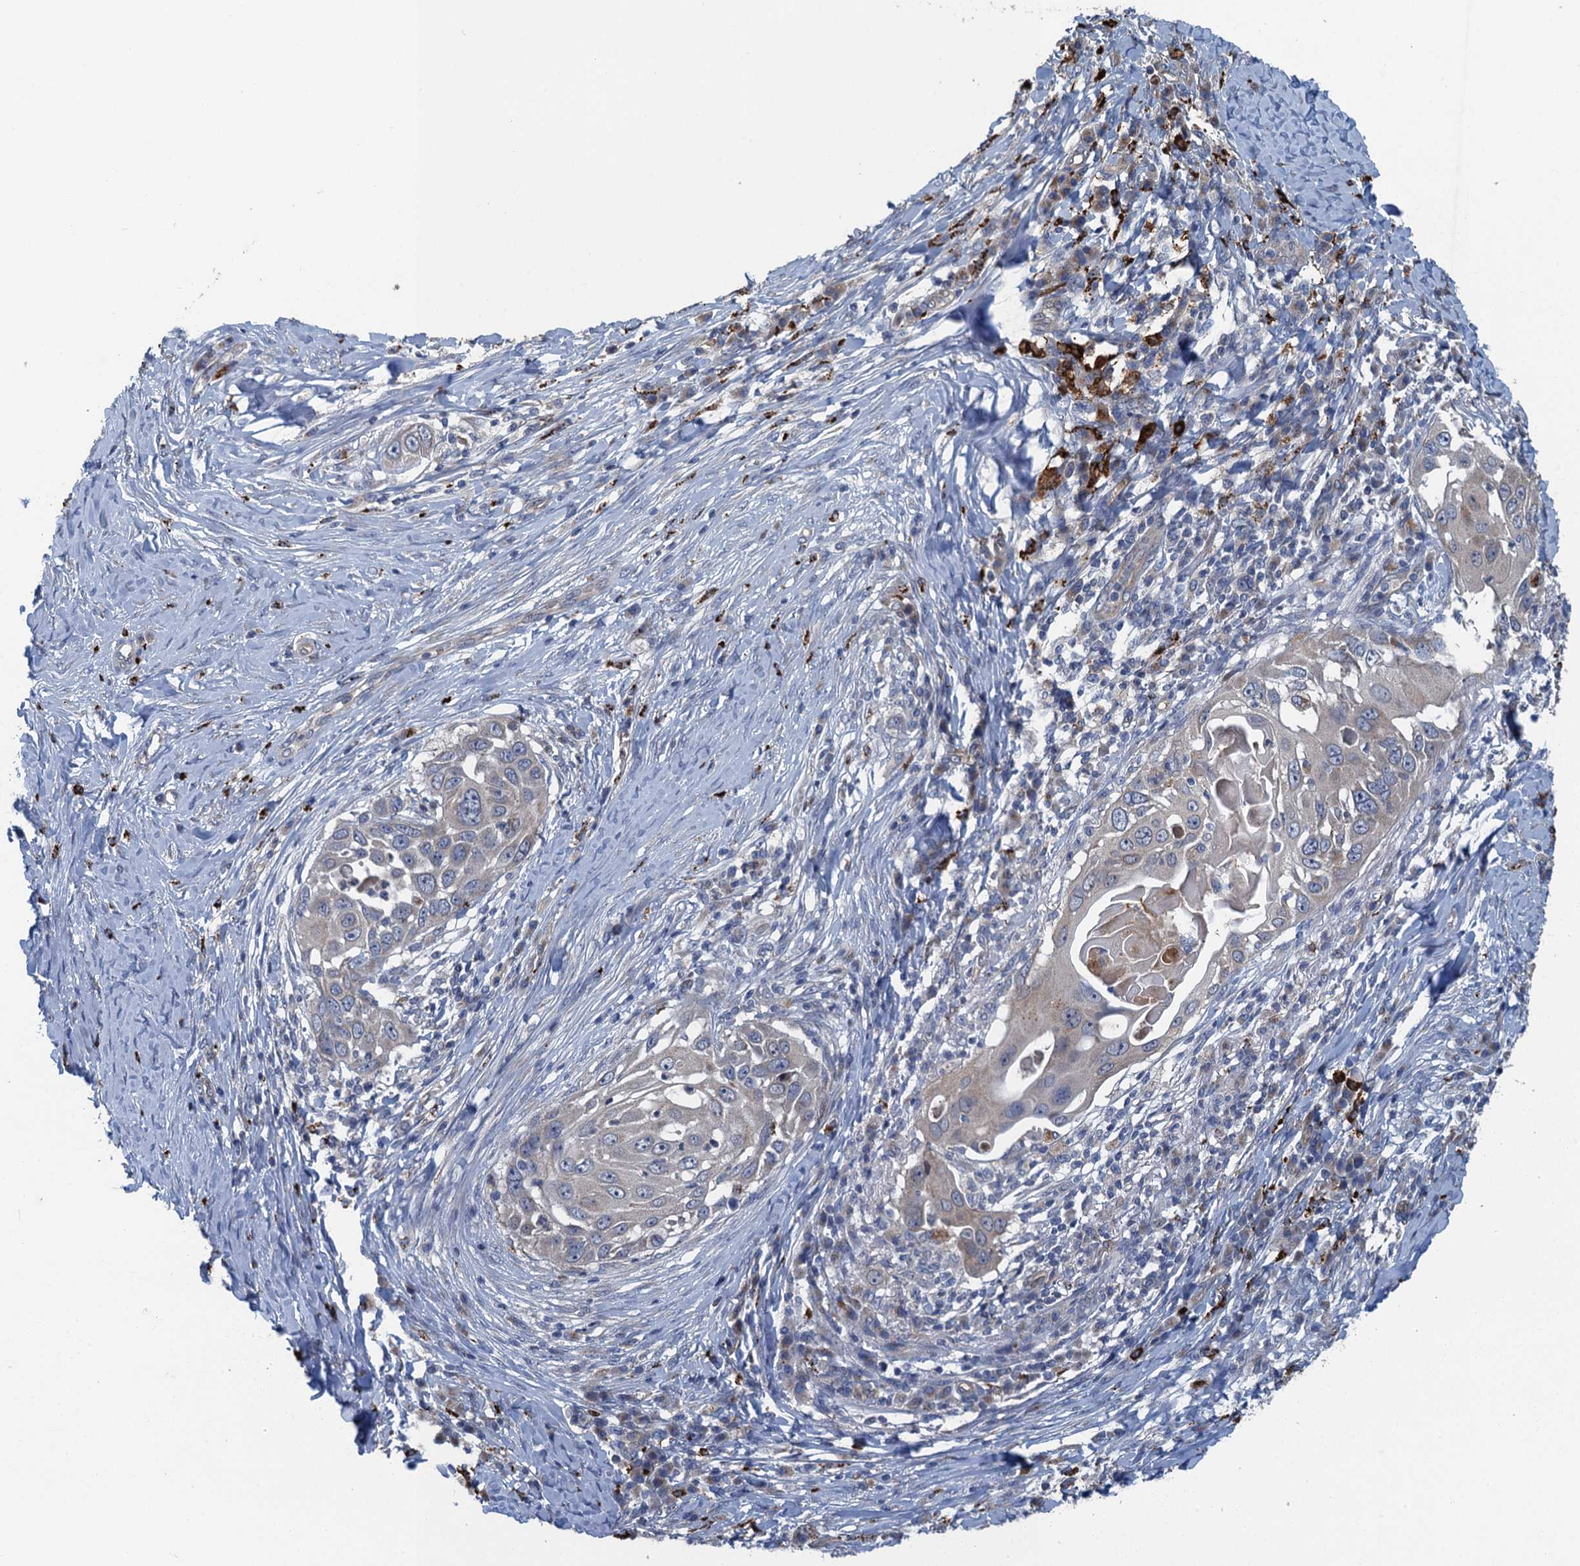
{"staining": {"intensity": "negative", "quantity": "none", "location": "none"}, "tissue": "skin cancer", "cell_type": "Tumor cells", "image_type": "cancer", "snomed": [{"axis": "morphology", "description": "Squamous cell carcinoma, NOS"}, {"axis": "topography", "description": "Skin"}], "caption": "Protein analysis of skin cancer displays no significant staining in tumor cells.", "gene": "KBTBD8", "patient": {"sex": "female", "age": 44}}